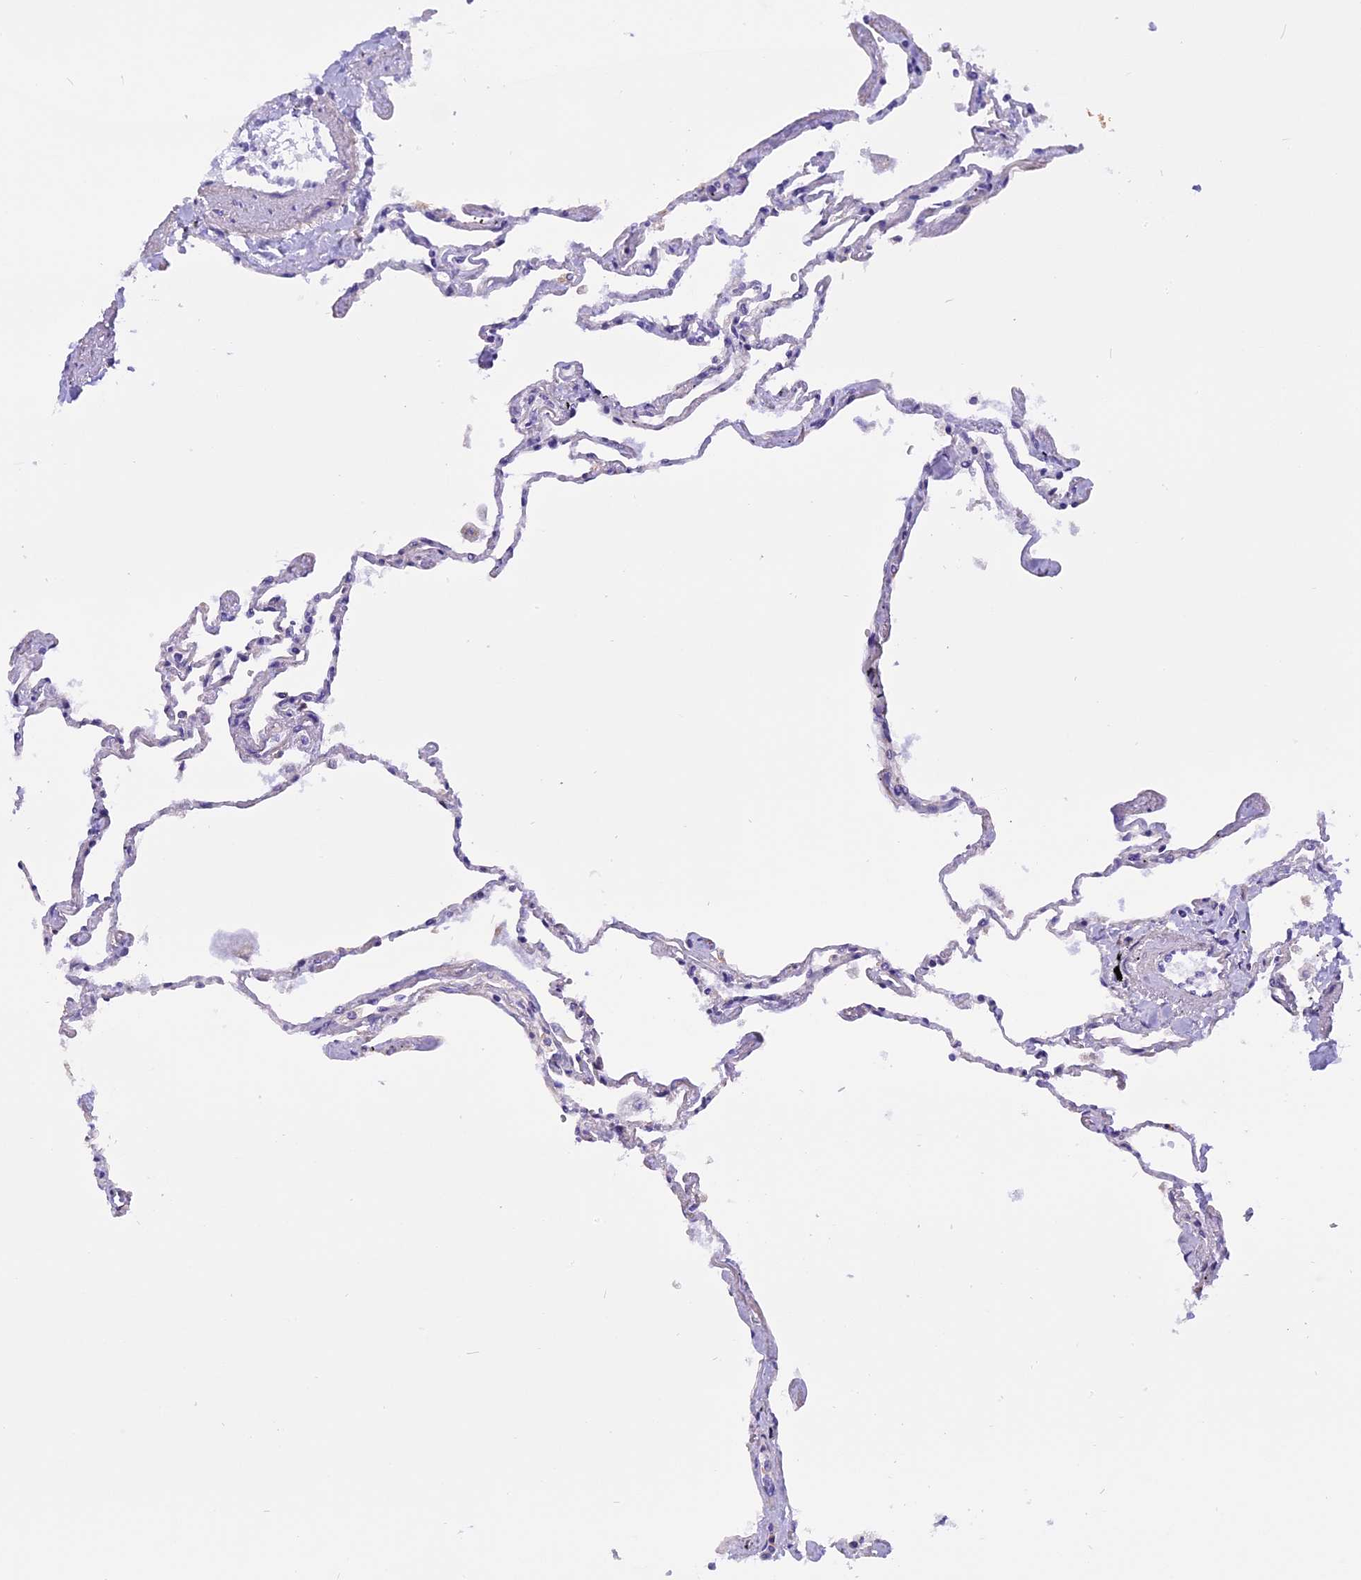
{"staining": {"intensity": "negative", "quantity": "none", "location": "none"}, "tissue": "lung", "cell_type": "Alveolar cells", "image_type": "normal", "snomed": [{"axis": "morphology", "description": "Normal tissue, NOS"}, {"axis": "topography", "description": "Lung"}], "caption": "Benign lung was stained to show a protein in brown. There is no significant expression in alveolar cells.", "gene": "TRIM3", "patient": {"sex": "female", "age": 67}}